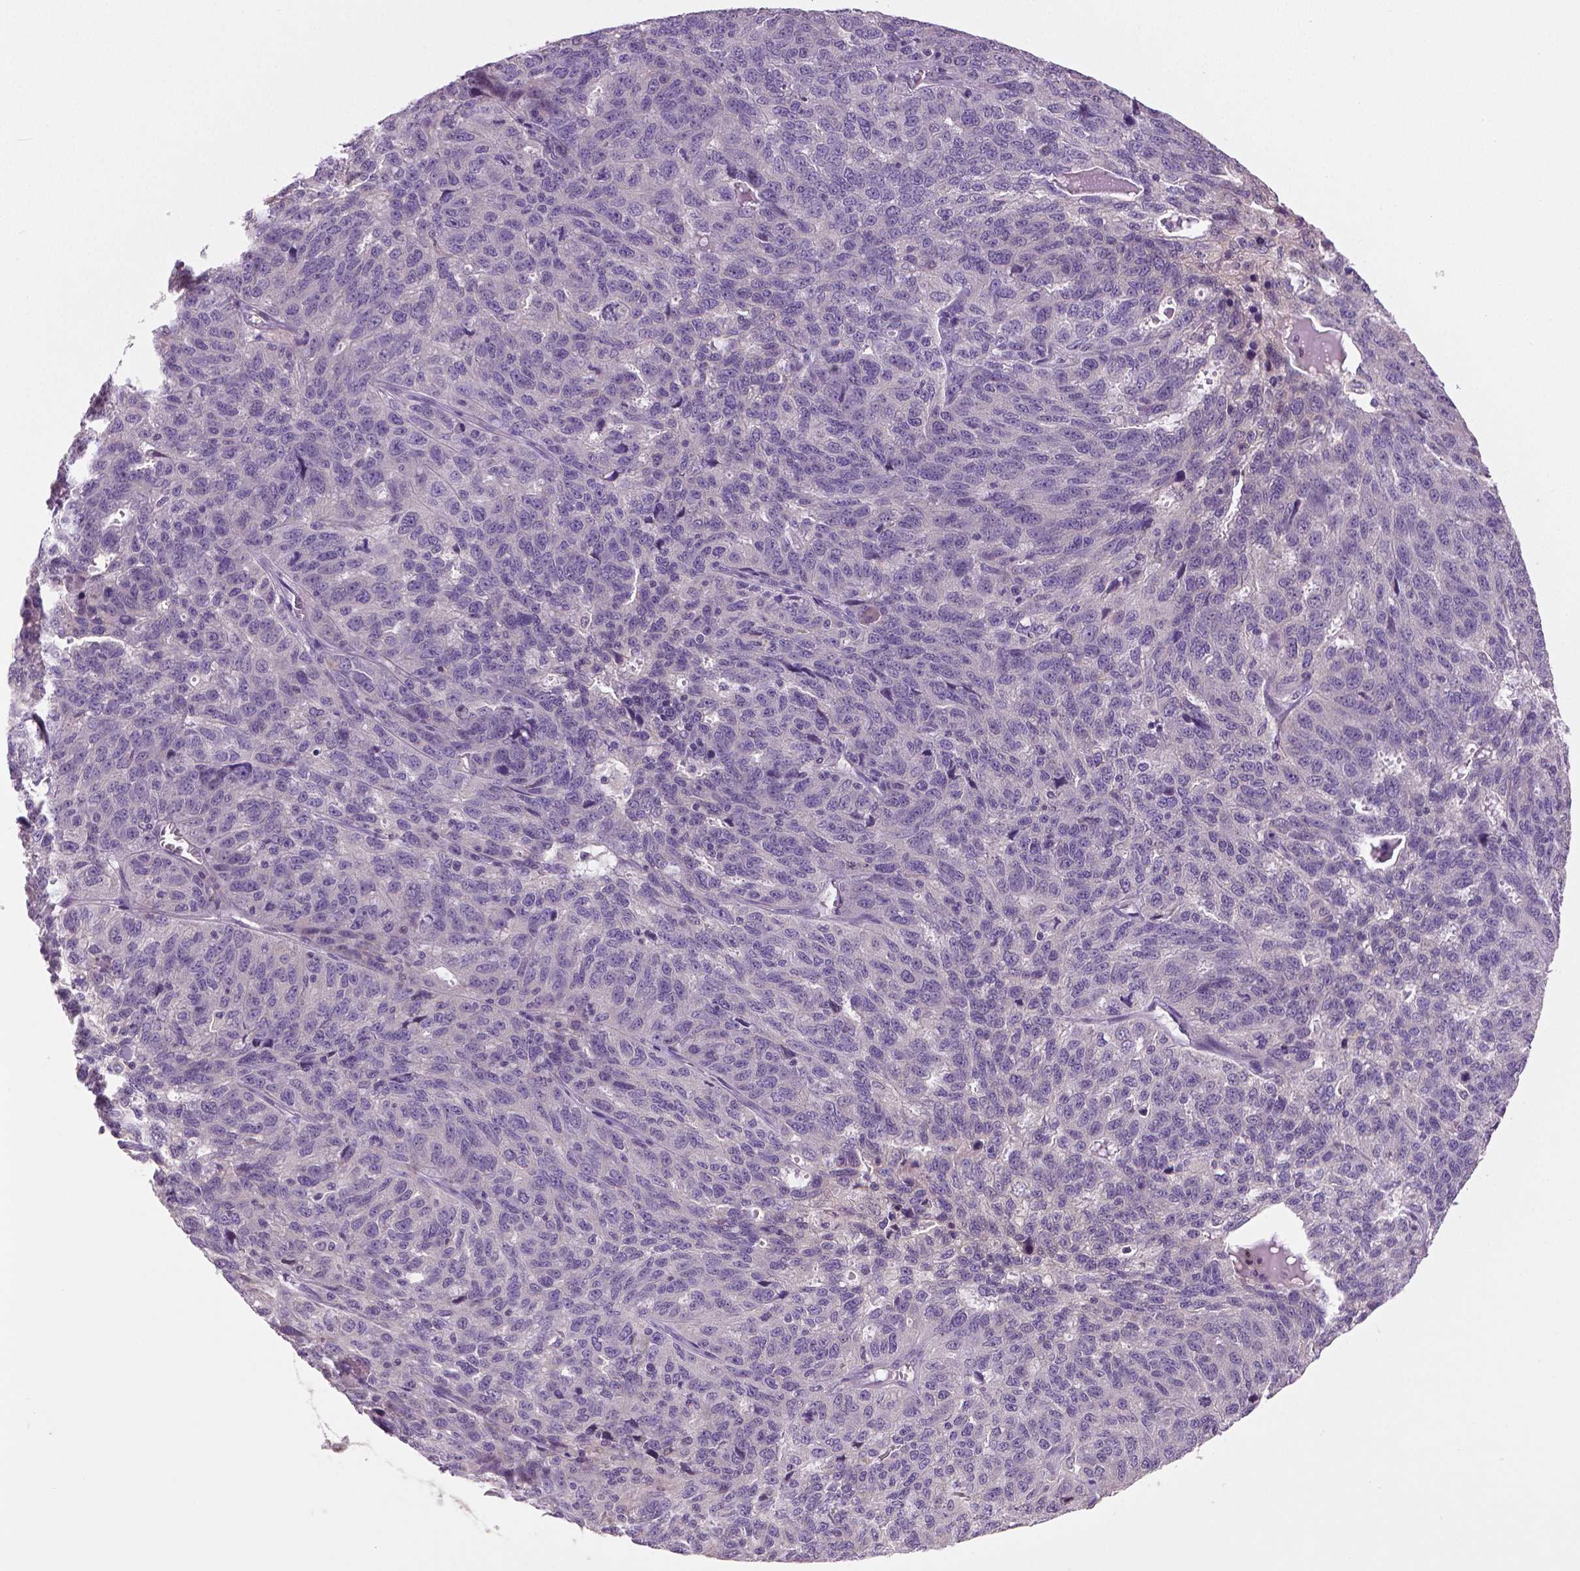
{"staining": {"intensity": "negative", "quantity": "none", "location": "none"}, "tissue": "ovarian cancer", "cell_type": "Tumor cells", "image_type": "cancer", "snomed": [{"axis": "morphology", "description": "Cystadenocarcinoma, serous, NOS"}, {"axis": "topography", "description": "Ovary"}], "caption": "The histopathology image demonstrates no staining of tumor cells in ovarian cancer (serous cystadenocarcinoma).", "gene": "DNAH12", "patient": {"sex": "female", "age": 71}}